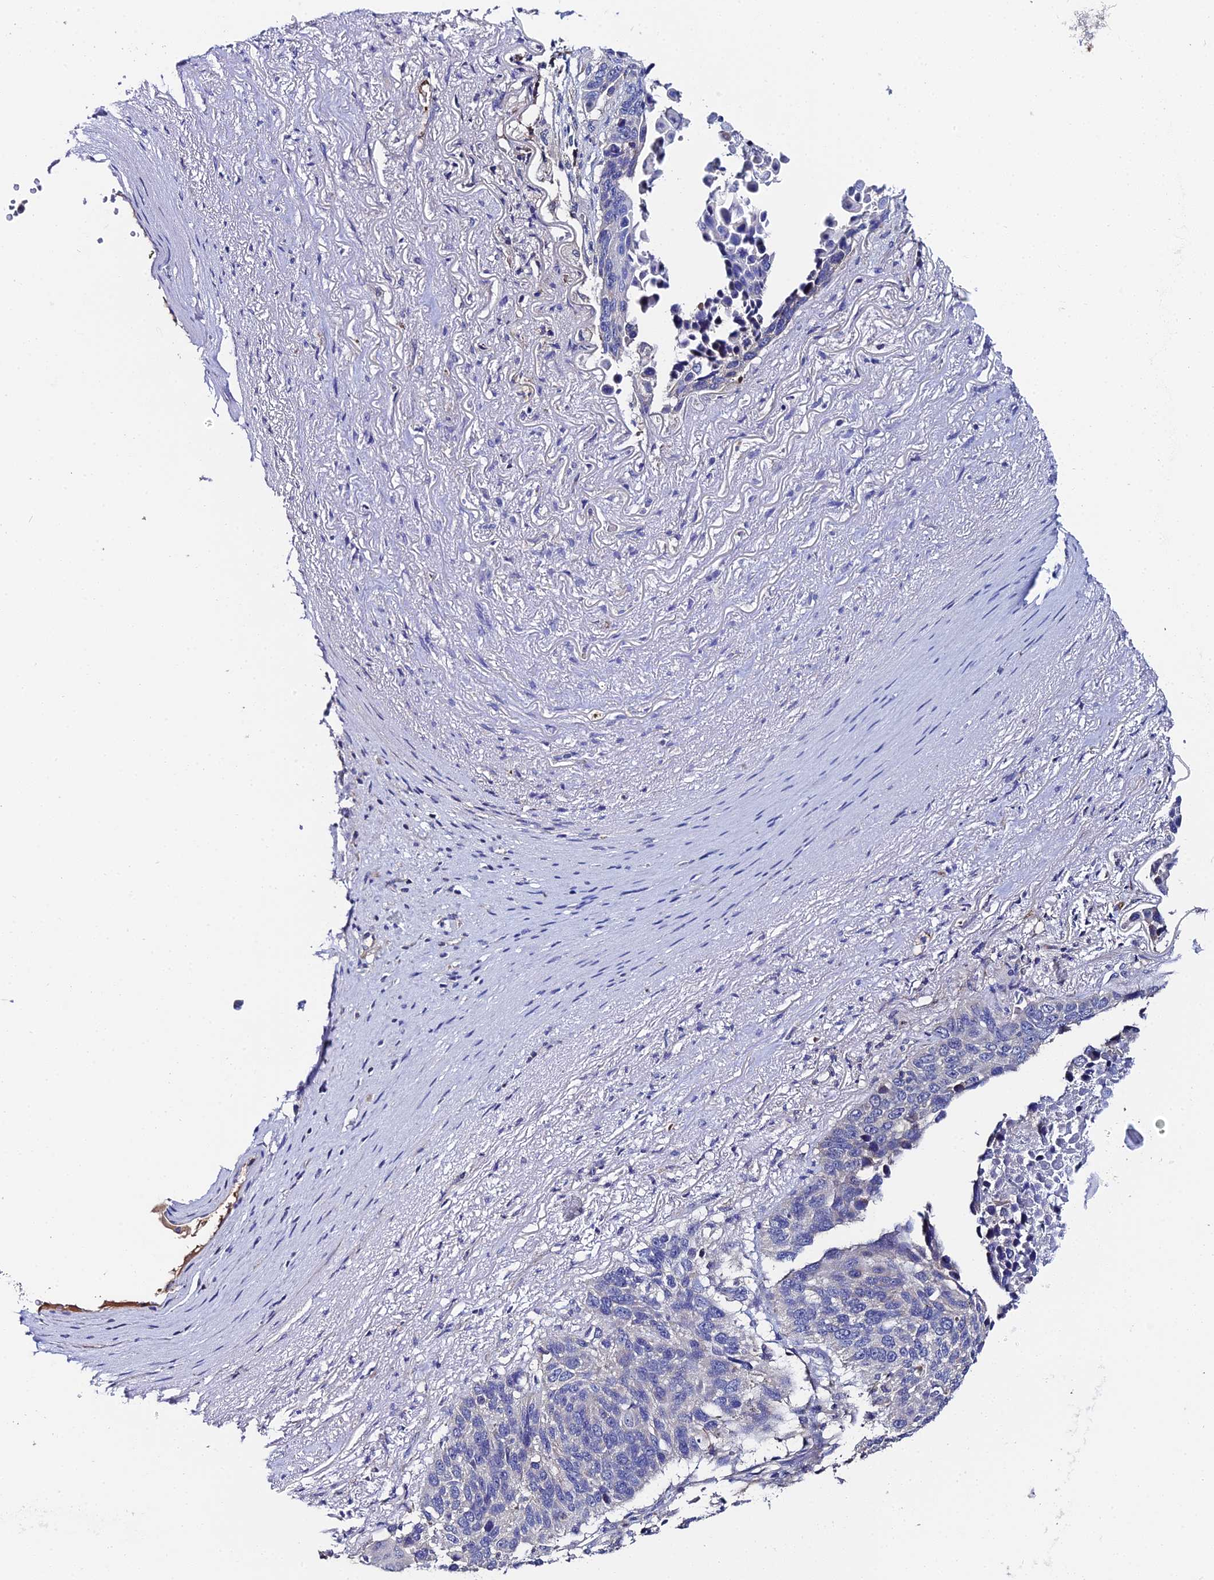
{"staining": {"intensity": "negative", "quantity": "none", "location": "none"}, "tissue": "lung cancer", "cell_type": "Tumor cells", "image_type": "cancer", "snomed": [{"axis": "morphology", "description": "Normal tissue, NOS"}, {"axis": "morphology", "description": "Squamous cell carcinoma, NOS"}, {"axis": "topography", "description": "Lymph node"}, {"axis": "topography", "description": "Lung"}], "caption": "Human lung cancer stained for a protein using immunohistochemistry (IHC) displays no staining in tumor cells.", "gene": "UBE2L3", "patient": {"sex": "male", "age": 66}}